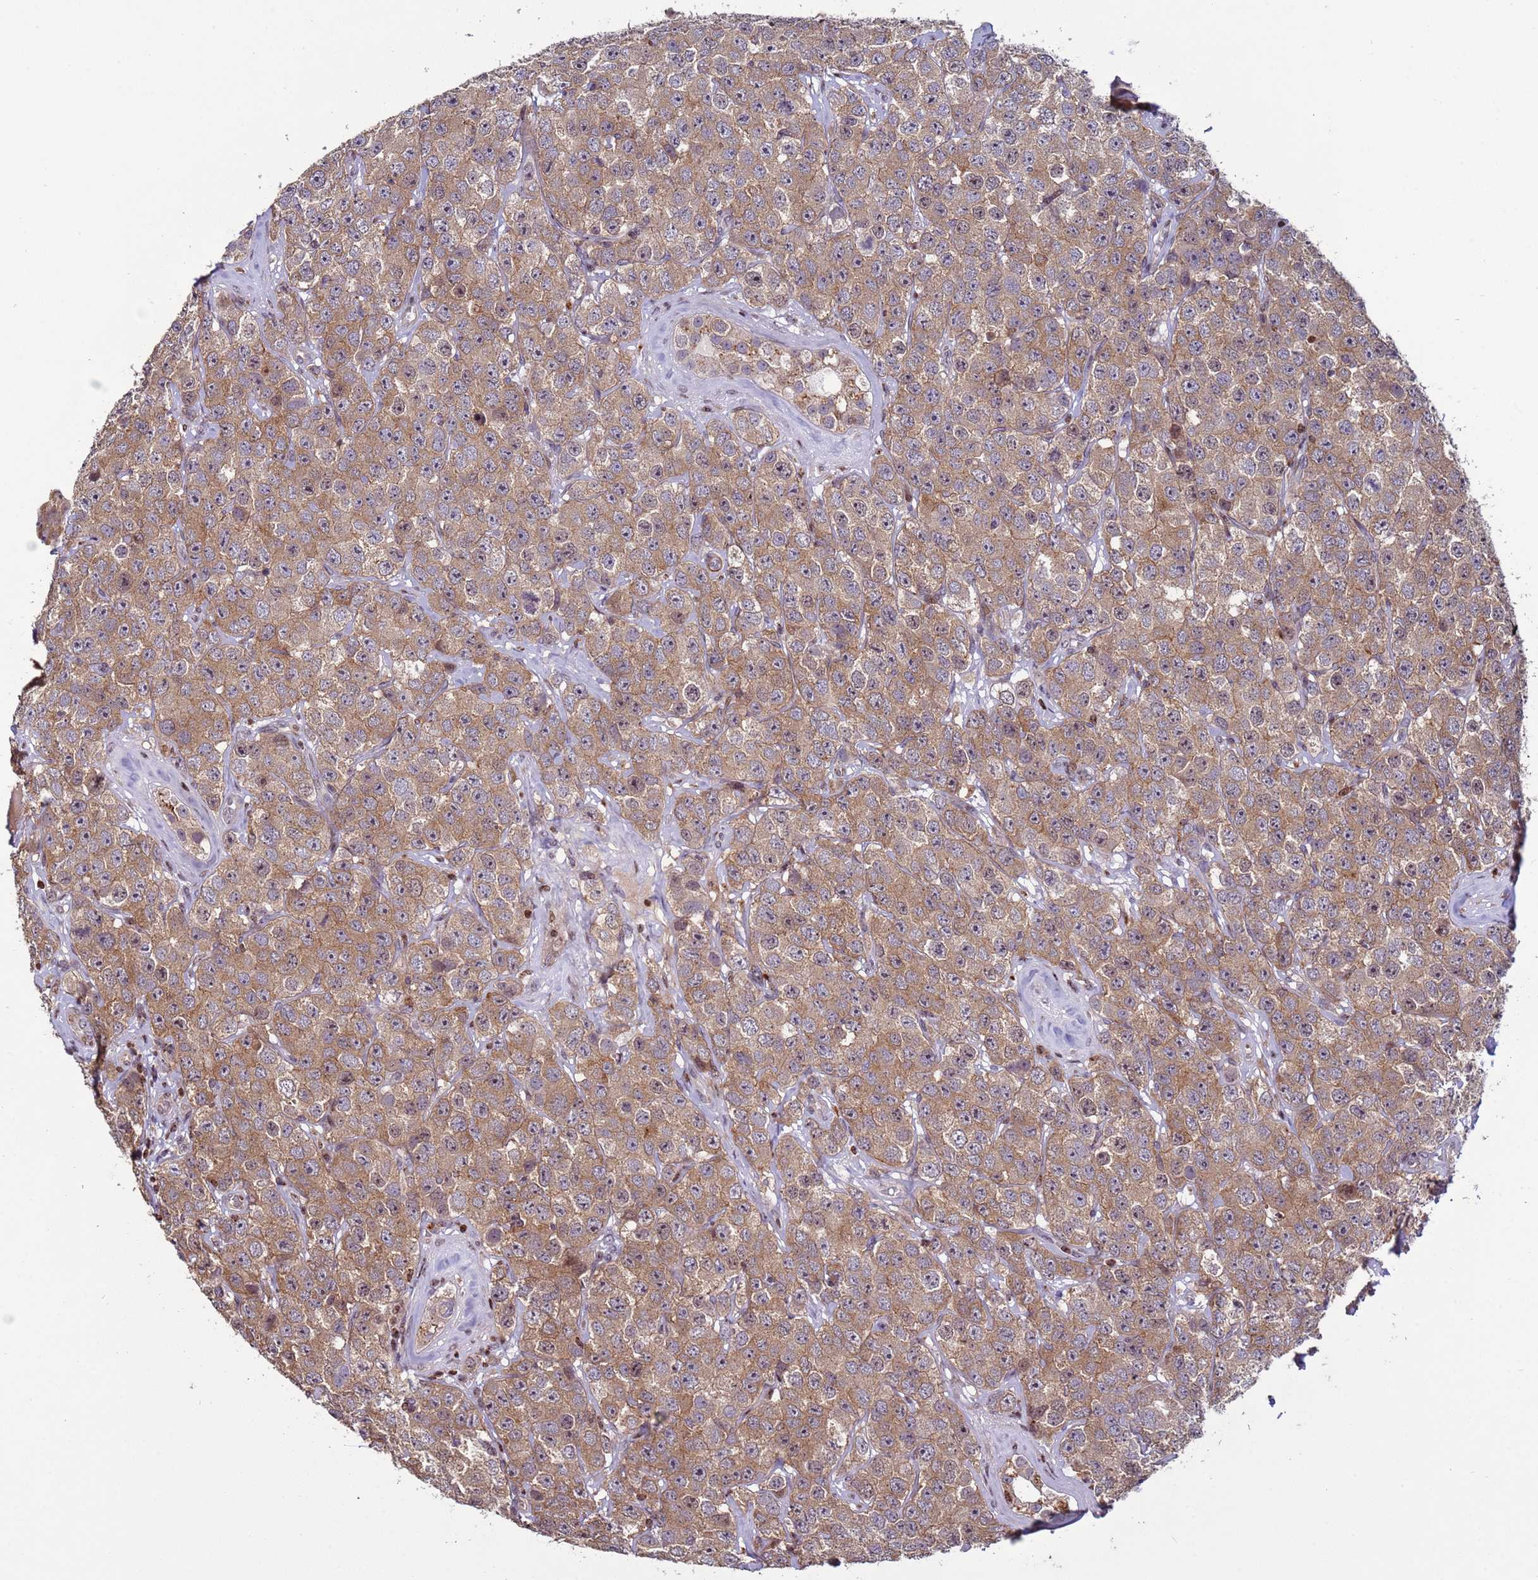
{"staining": {"intensity": "weak", "quantity": ">75%", "location": "cytoplasmic/membranous"}, "tissue": "testis cancer", "cell_type": "Tumor cells", "image_type": "cancer", "snomed": [{"axis": "morphology", "description": "Seminoma, NOS"}, {"axis": "topography", "description": "Testis"}], "caption": "DAB (3,3'-diaminobenzidine) immunohistochemical staining of testis cancer shows weak cytoplasmic/membranous protein positivity in approximately >75% of tumor cells. (Brightfield microscopy of DAB IHC at high magnification).", "gene": "HGH1", "patient": {"sex": "male", "age": 28}}